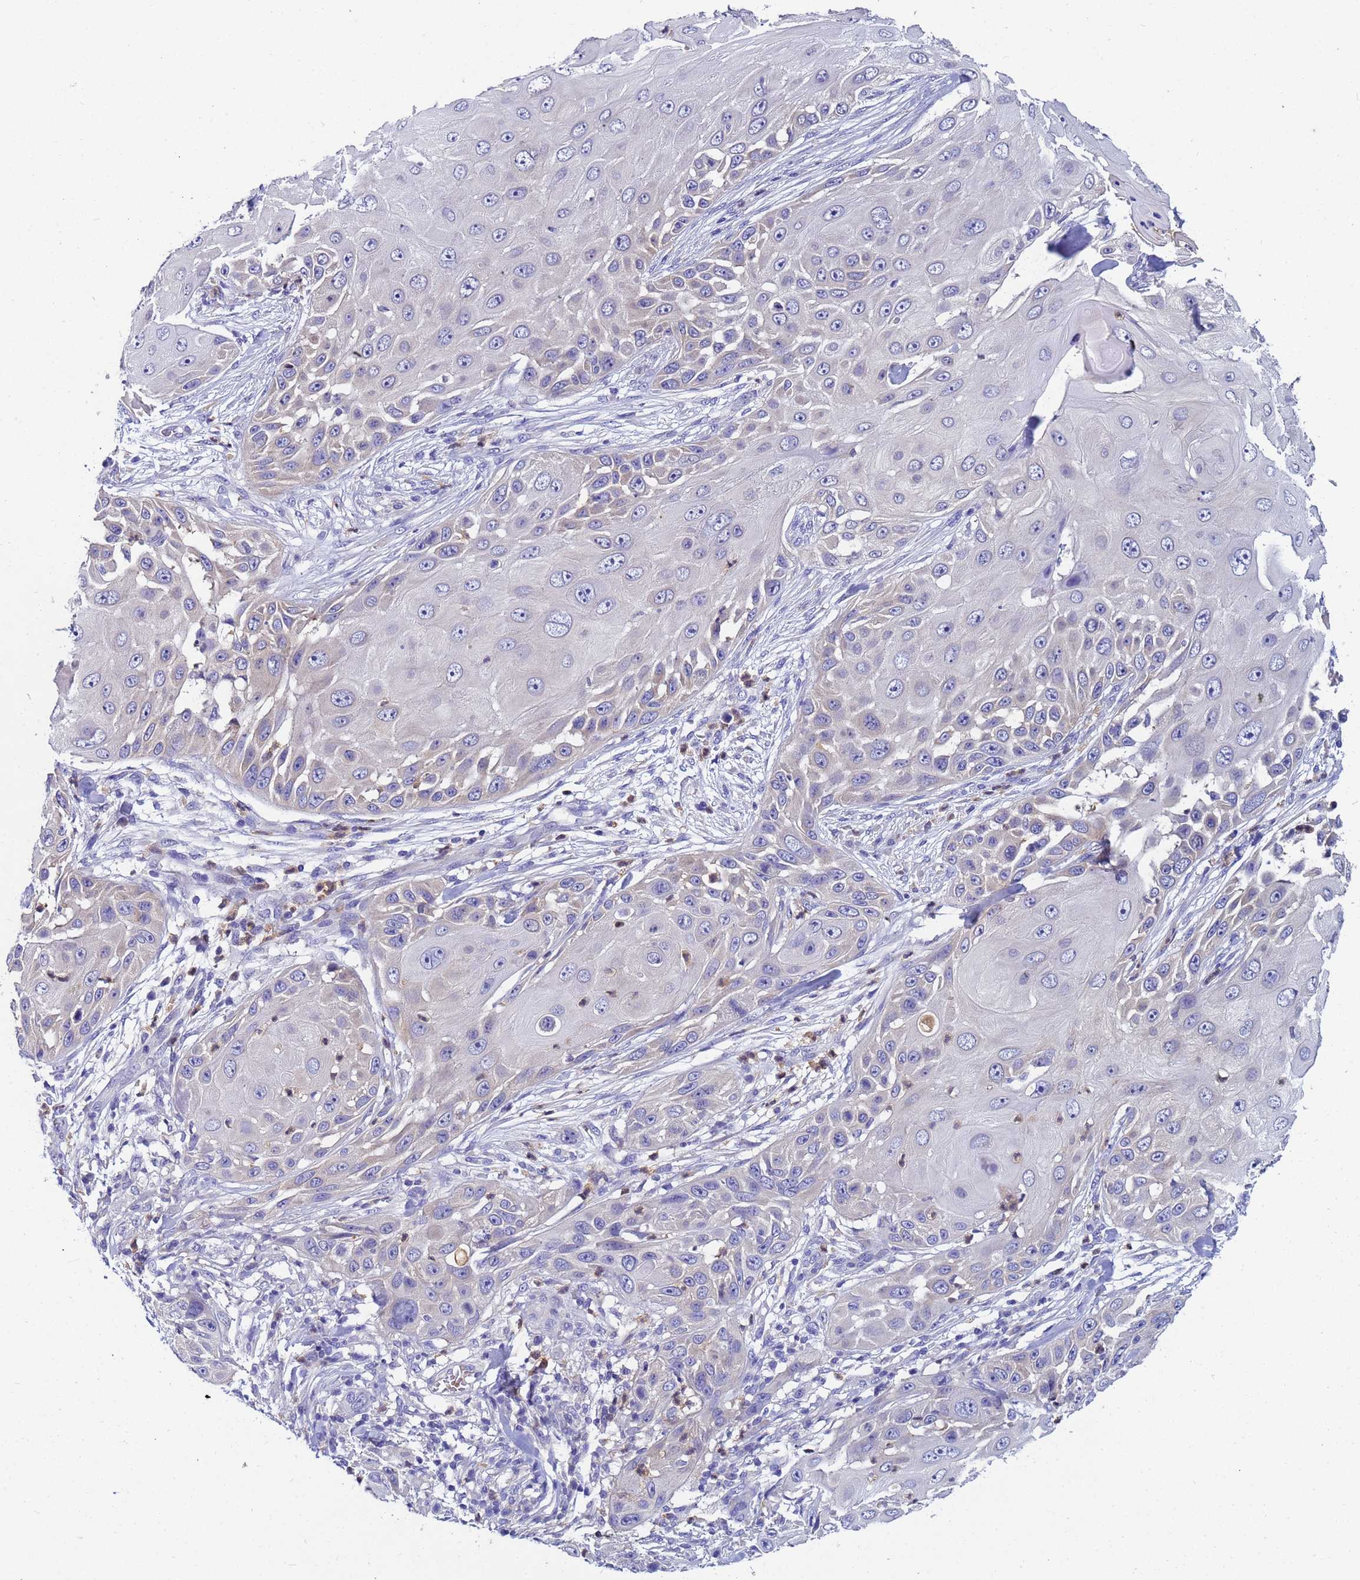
{"staining": {"intensity": "negative", "quantity": "none", "location": "none"}, "tissue": "skin cancer", "cell_type": "Tumor cells", "image_type": "cancer", "snomed": [{"axis": "morphology", "description": "Squamous cell carcinoma, NOS"}, {"axis": "topography", "description": "Skin"}], "caption": "Immunohistochemical staining of squamous cell carcinoma (skin) displays no significant expression in tumor cells.", "gene": "TTLL11", "patient": {"sex": "female", "age": 44}}